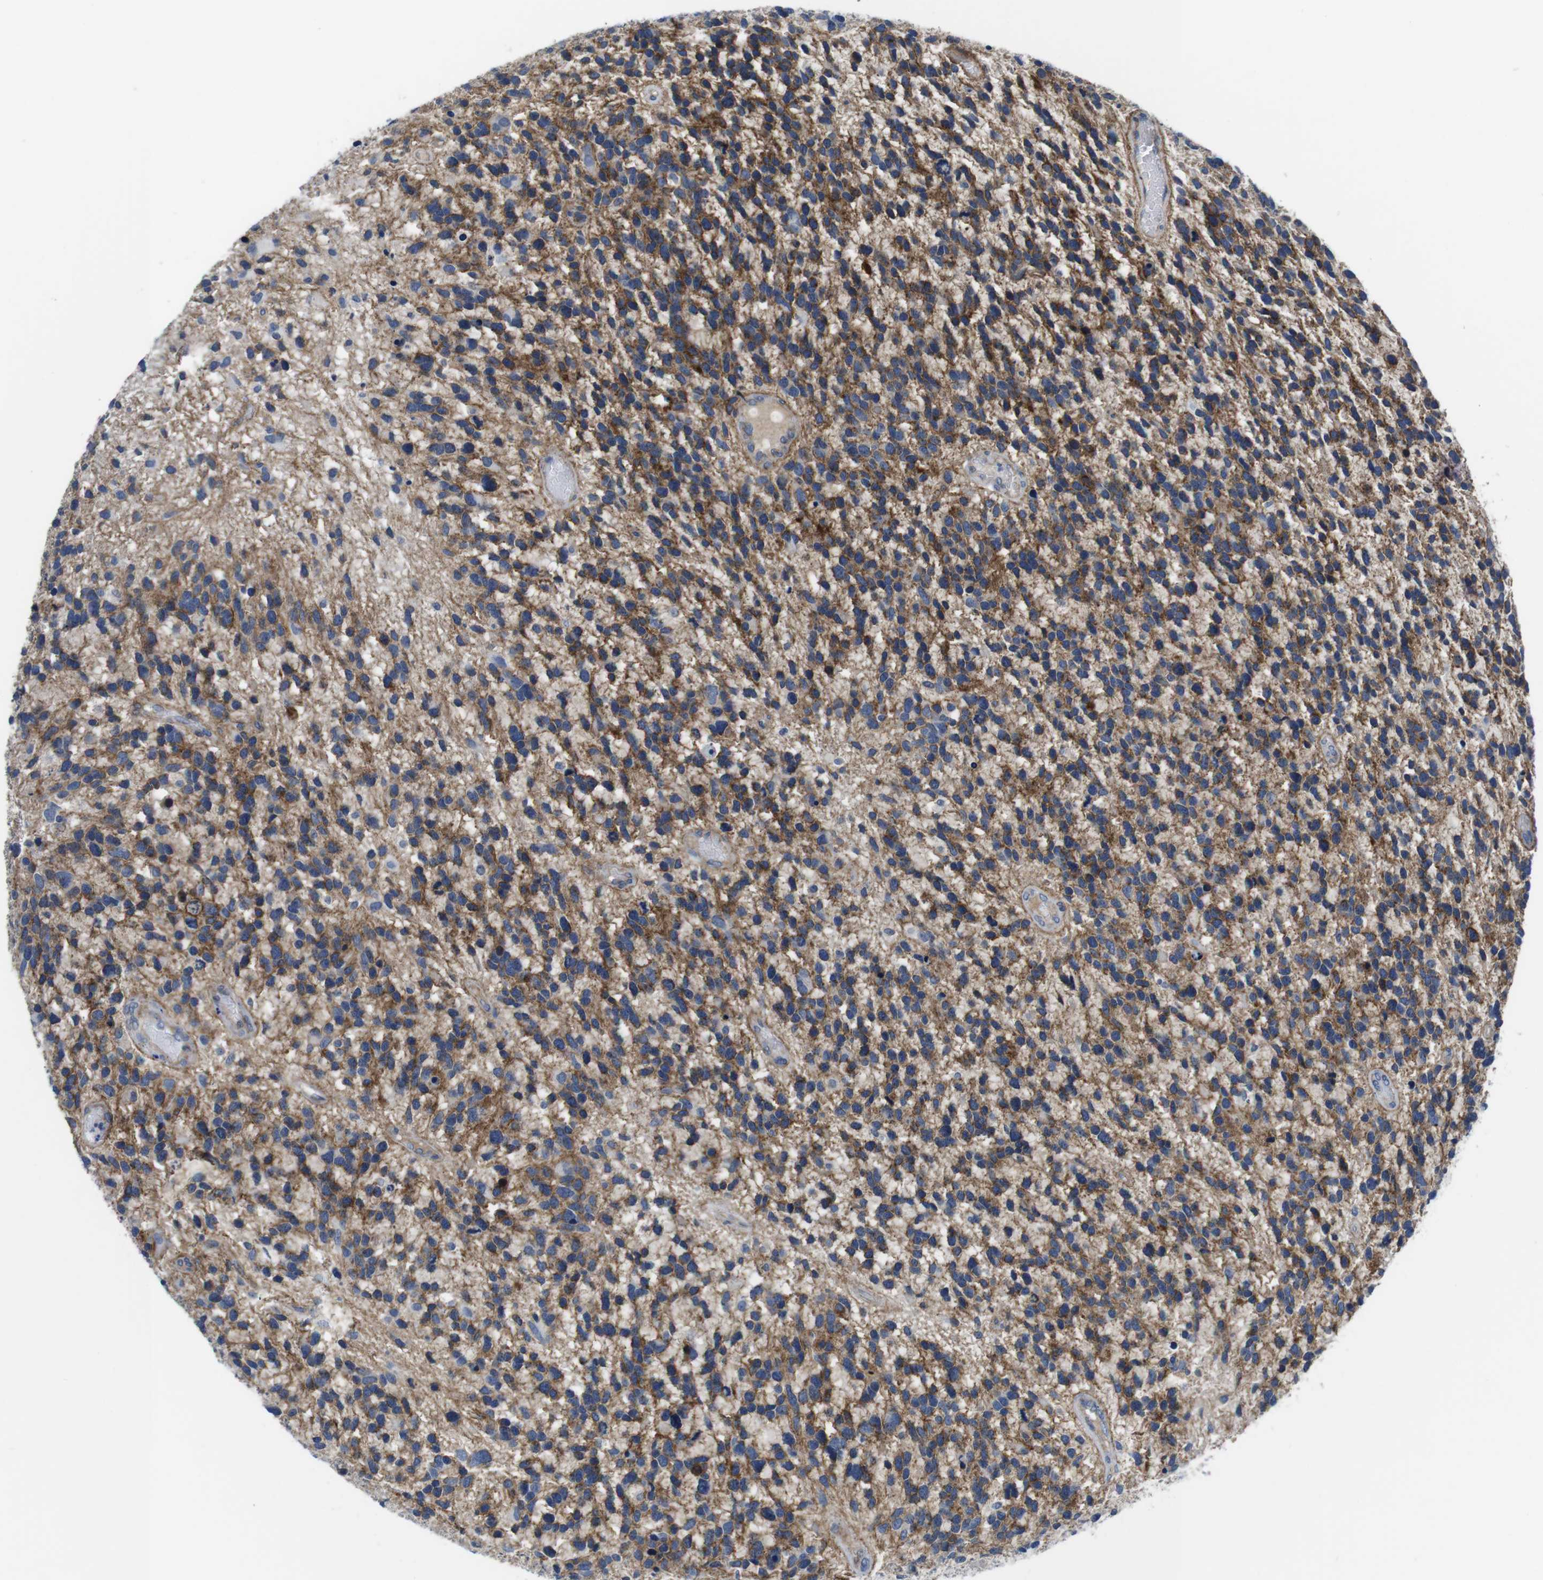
{"staining": {"intensity": "moderate", "quantity": ">75%", "location": "cytoplasmic/membranous"}, "tissue": "glioma", "cell_type": "Tumor cells", "image_type": "cancer", "snomed": [{"axis": "morphology", "description": "Glioma, malignant, High grade"}, {"axis": "topography", "description": "Brain"}], "caption": "A brown stain highlights moderate cytoplasmic/membranous positivity of a protein in glioma tumor cells.", "gene": "SCRIB", "patient": {"sex": "female", "age": 58}}